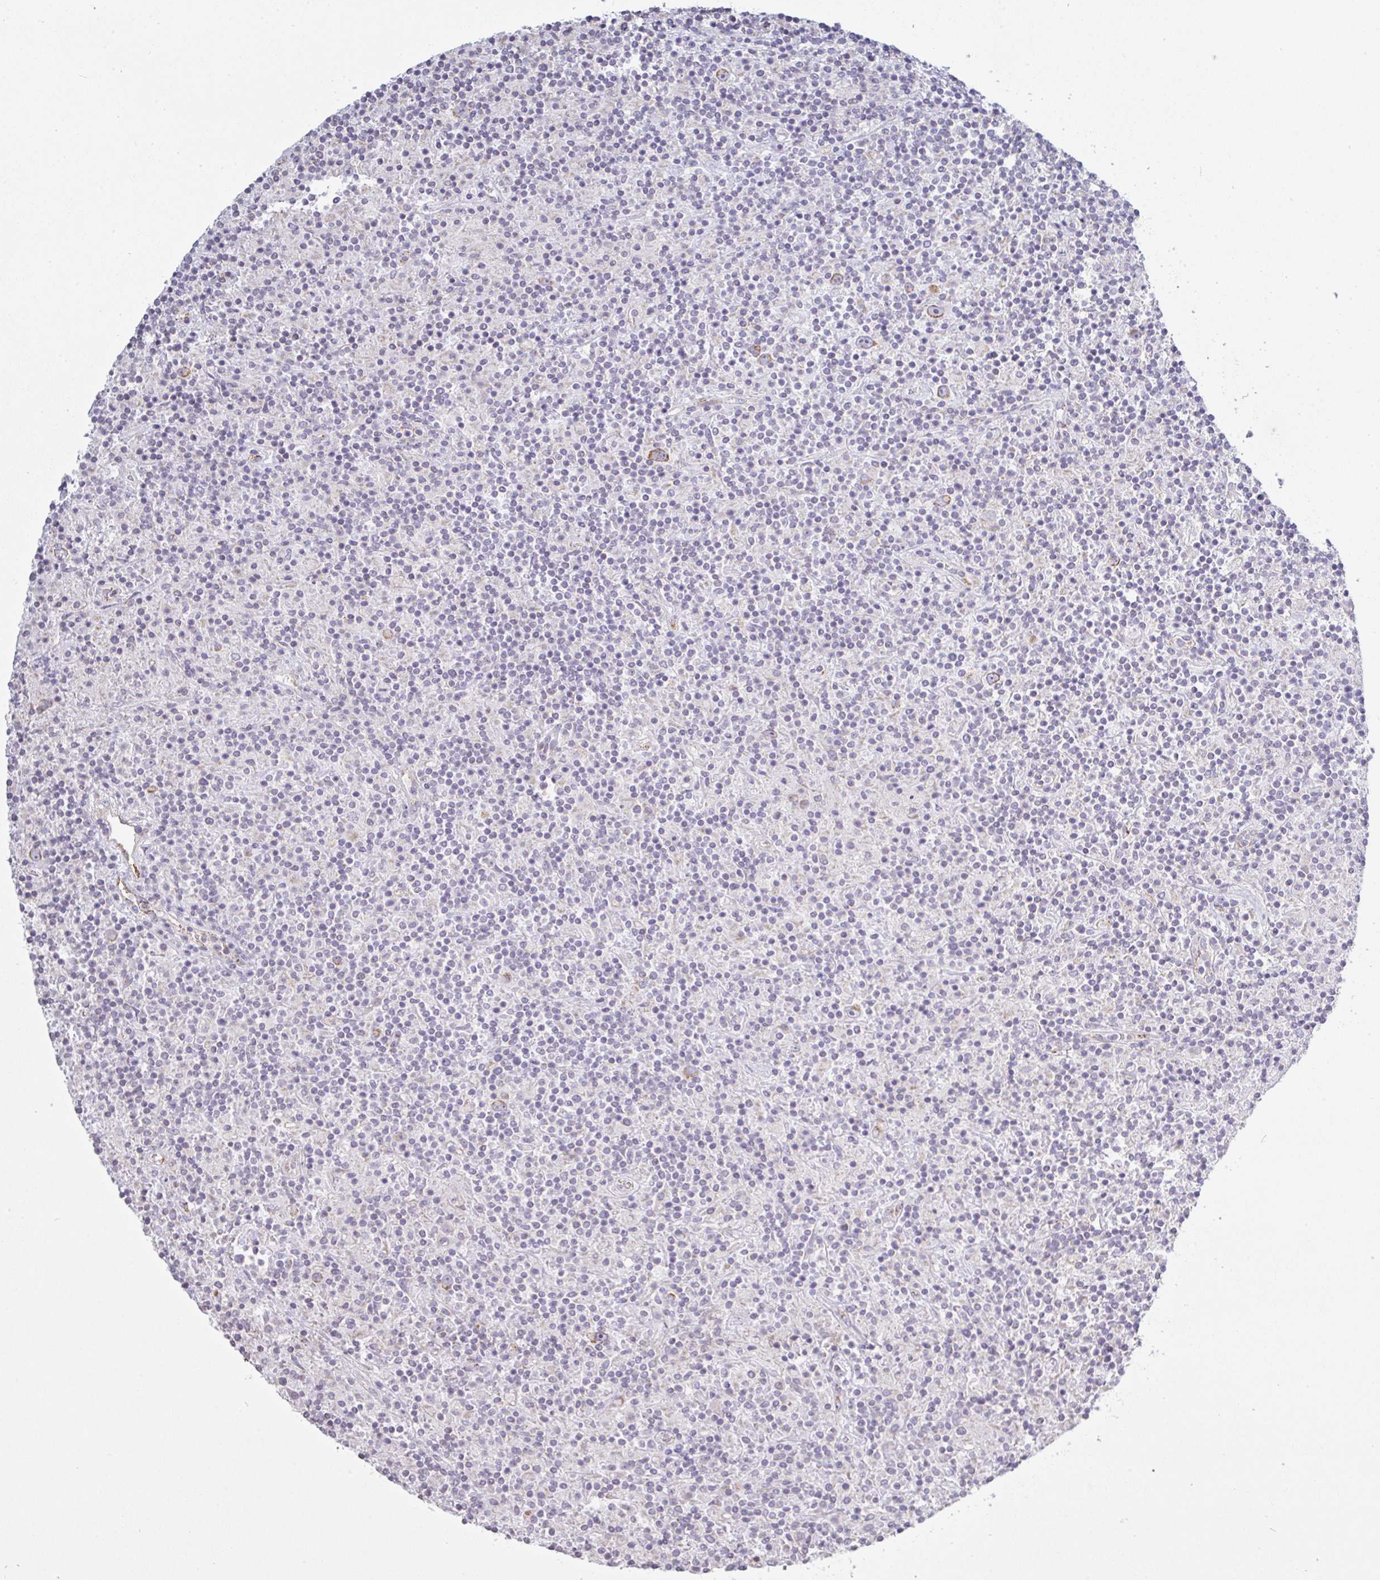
{"staining": {"intensity": "moderate", "quantity": "<25%", "location": "cytoplasmic/membranous"}, "tissue": "lymphoma", "cell_type": "Tumor cells", "image_type": "cancer", "snomed": [{"axis": "morphology", "description": "Hodgkin's disease, NOS"}, {"axis": "topography", "description": "Lymph node"}], "caption": "A micrograph of lymphoma stained for a protein demonstrates moderate cytoplasmic/membranous brown staining in tumor cells. (Stains: DAB in brown, nuclei in blue, Microscopy: brightfield microscopy at high magnification).", "gene": "PLCD4", "patient": {"sex": "male", "age": 70}}